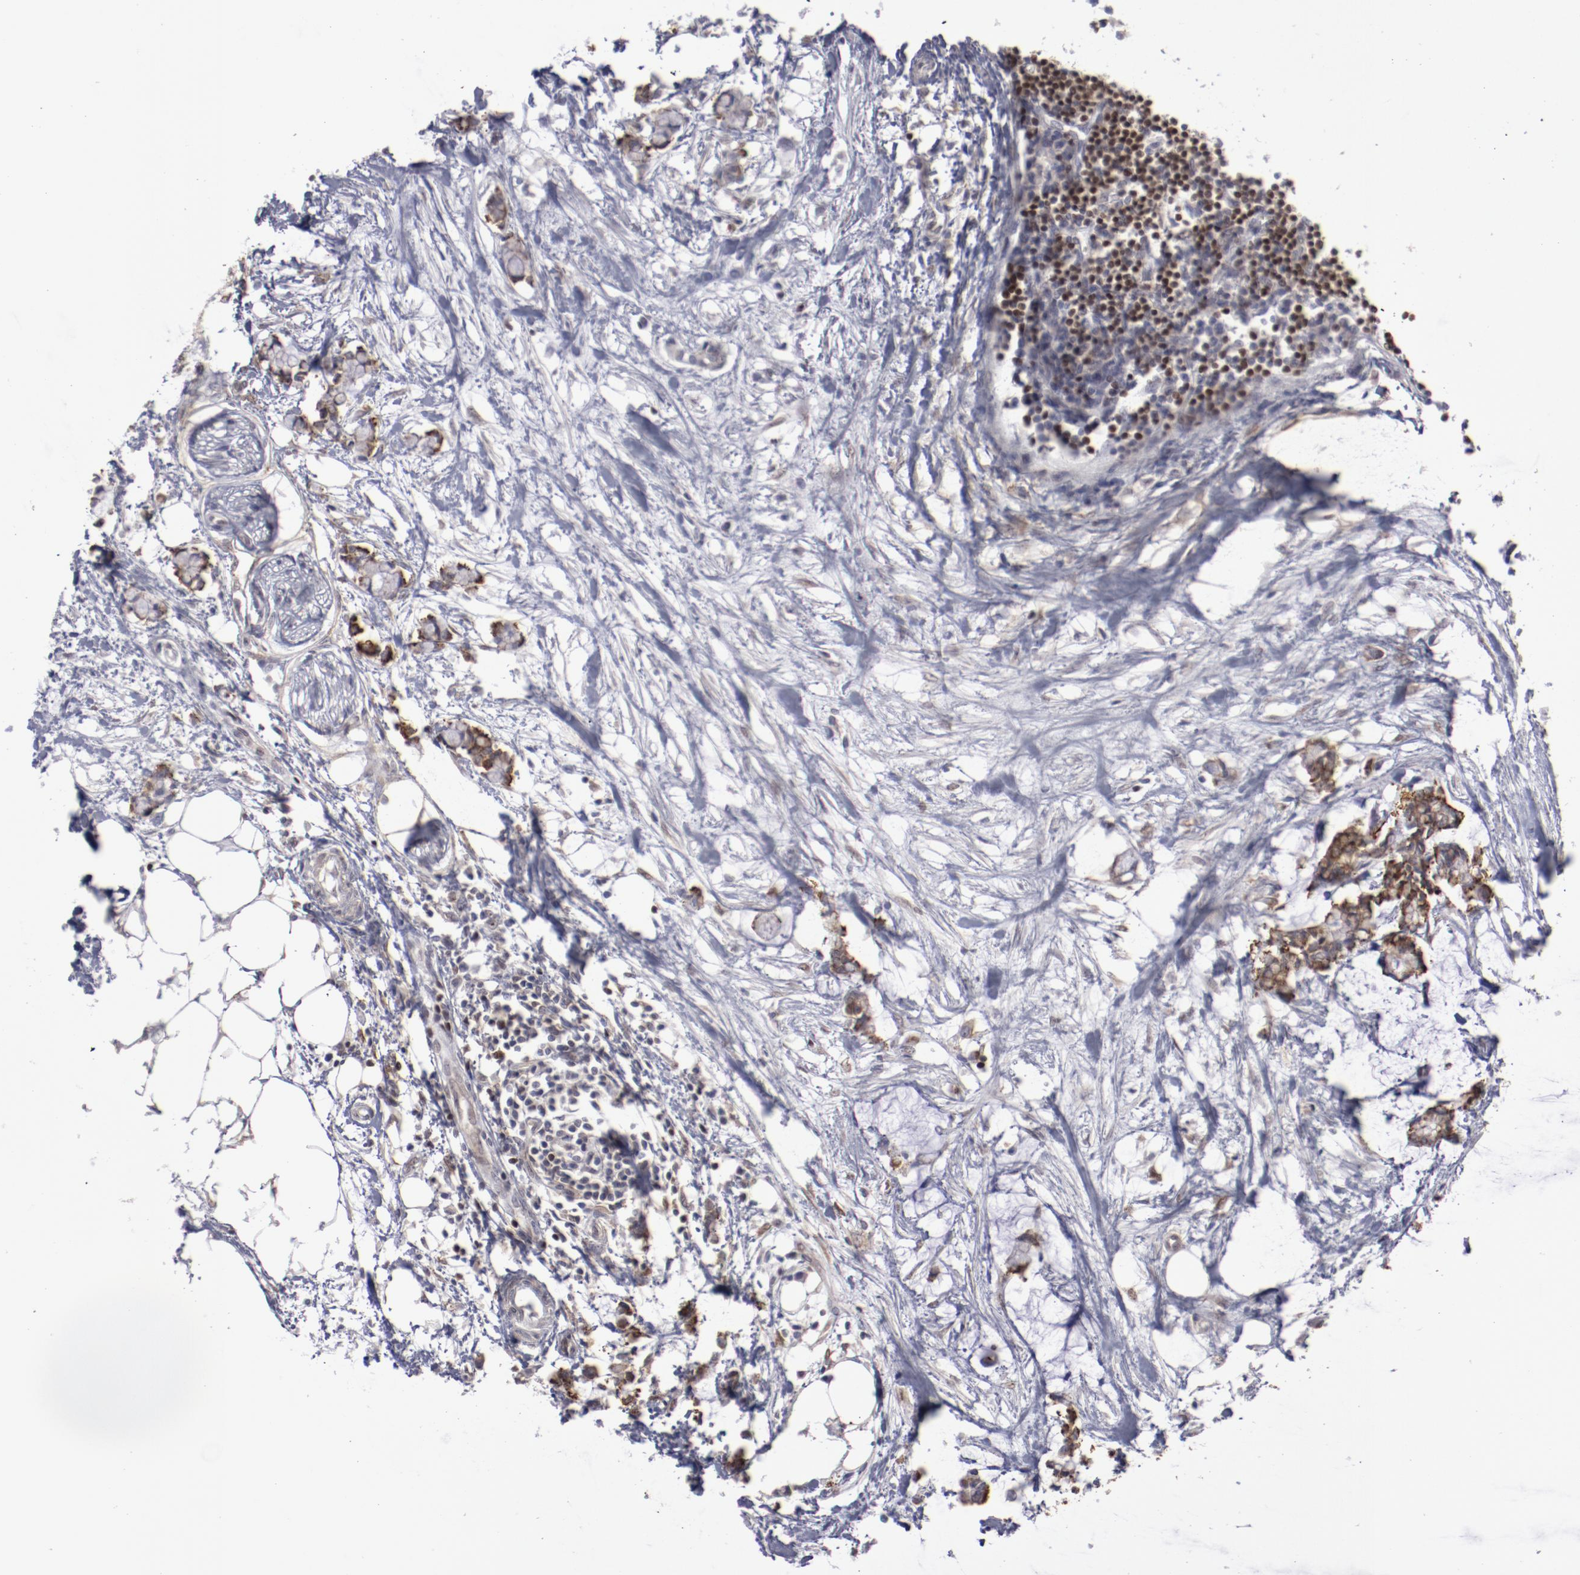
{"staining": {"intensity": "weak", "quantity": "25%-75%", "location": "cytoplasmic/membranous"}, "tissue": "colorectal cancer", "cell_type": "Tumor cells", "image_type": "cancer", "snomed": [{"axis": "morphology", "description": "Normal tissue, NOS"}, {"axis": "morphology", "description": "Adenocarcinoma, NOS"}, {"axis": "topography", "description": "Colon"}, {"axis": "topography", "description": "Peripheral nerve tissue"}], "caption": "Human colorectal cancer (adenocarcinoma) stained with a brown dye demonstrates weak cytoplasmic/membranous positive expression in approximately 25%-75% of tumor cells.", "gene": "LEF1", "patient": {"sex": "male", "age": 14}}